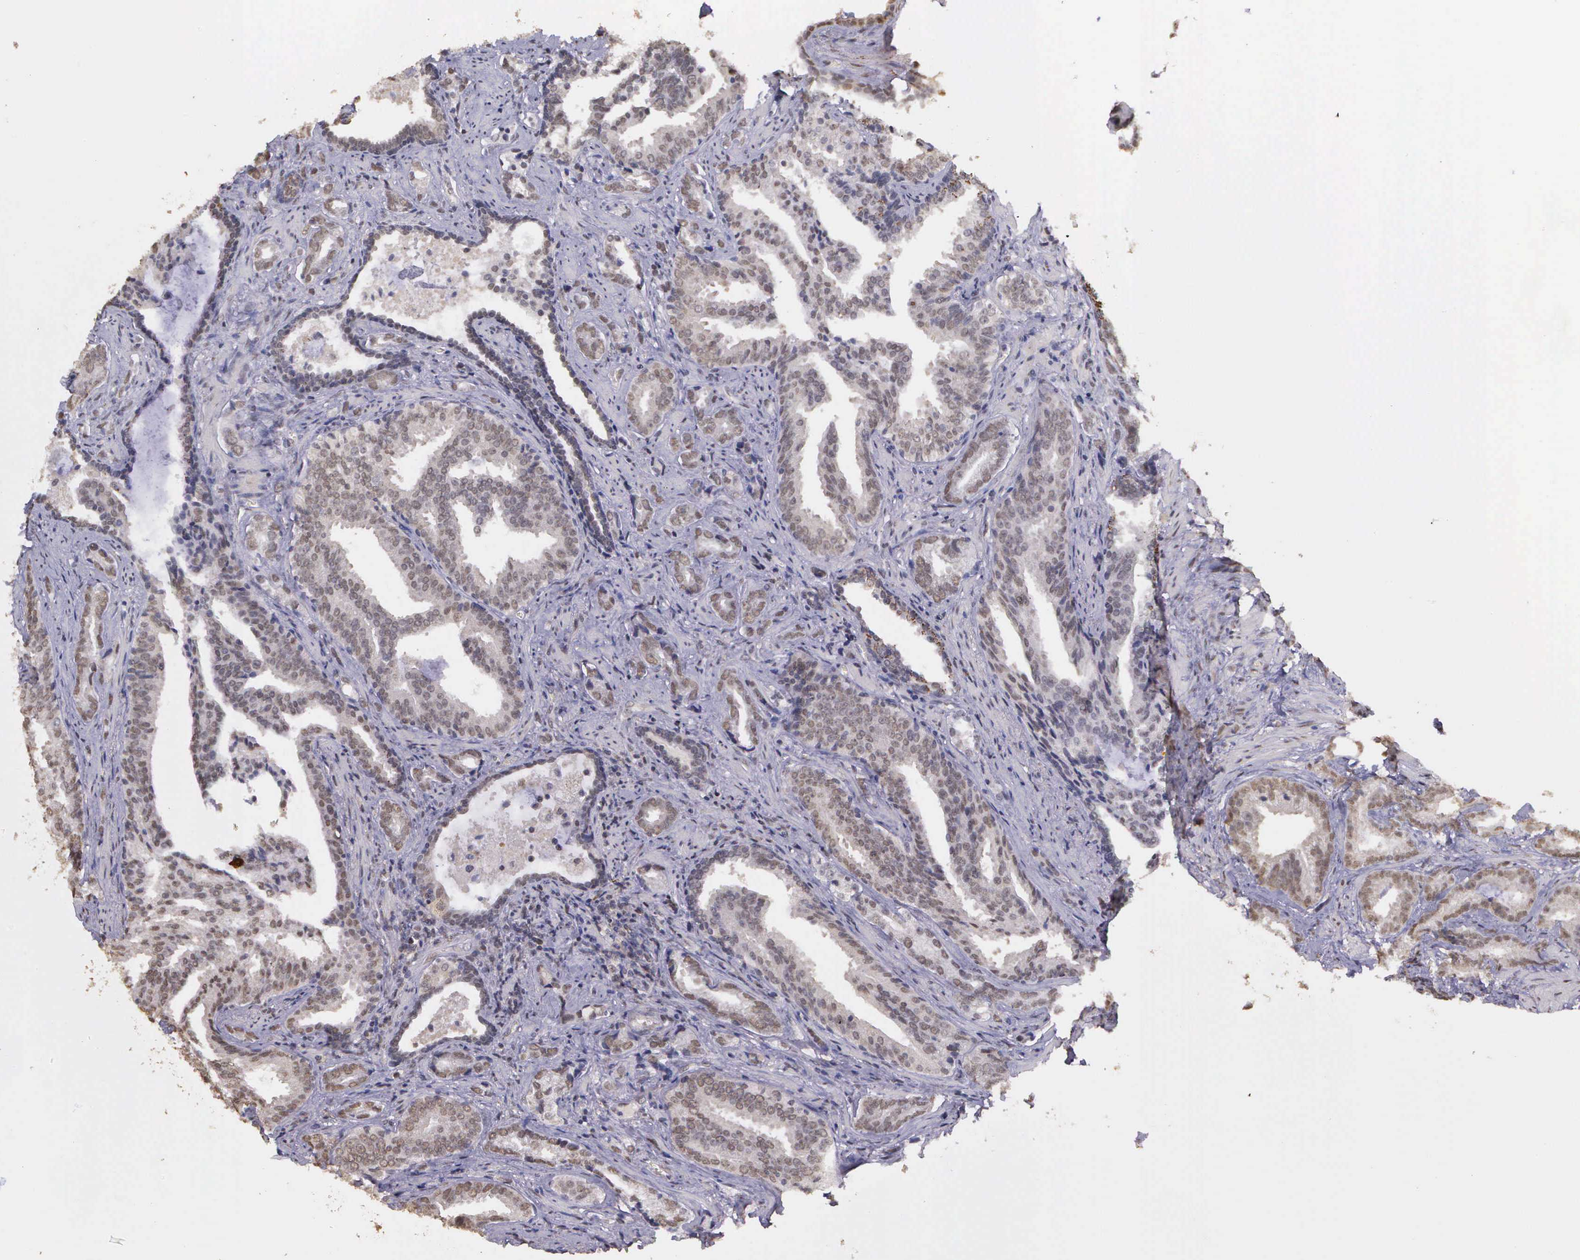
{"staining": {"intensity": "weak", "quantity": ">75%", "location": "nuclear"}, "tissue": "prostate cancer", "cell_type": "Tumor cells", "image_type": "cancer", "snomed": [{"axis": "morphology", "description": "Adenocarcinoma, Medium grade"}, {"axis": "topography", "description": "Prostate"}], "caption": "A high-resolution micrograph shows IHC staining of adenocarcinoma (medium-grade) (prostate), which demonstrates weak nuclear staining in approximately >75% of tumor cells.", "gene": "ARMCX5", "patient": {"sex": "male", "age": 67}}